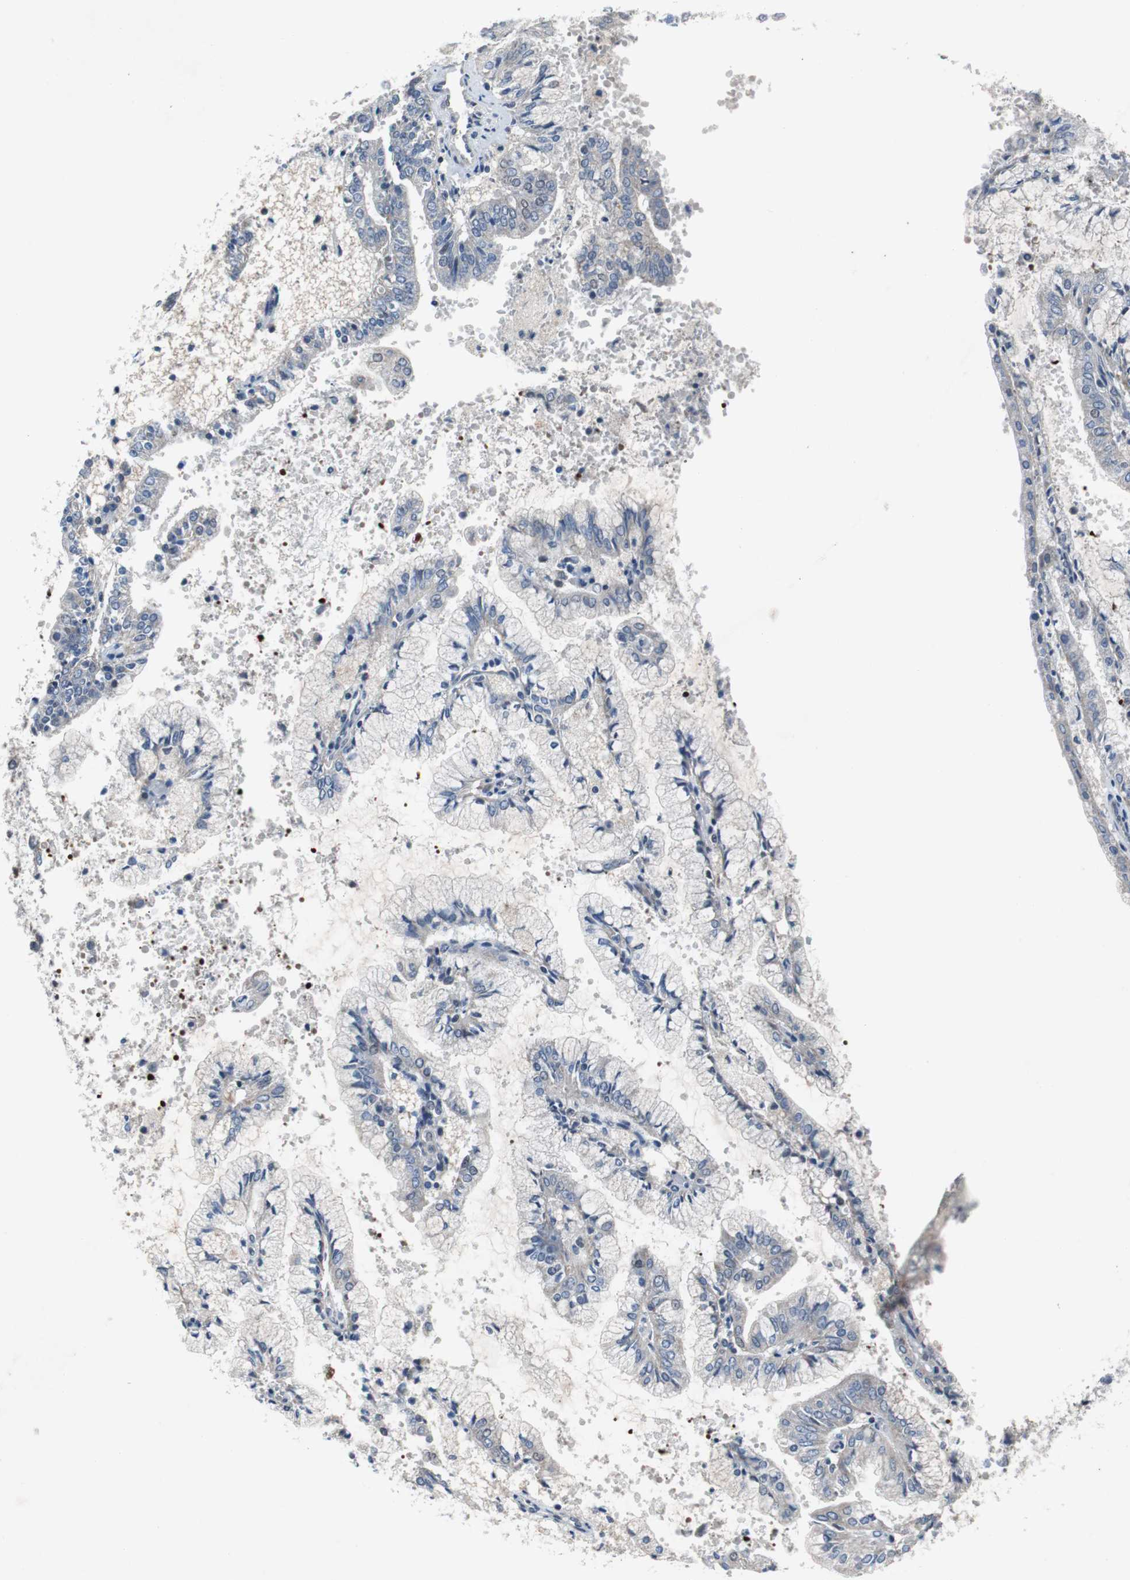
{"staining": {"intensity": "negative", "quantity": "none", "location": "none"}, "tissue": "endometrial cancer", "cell_type": "Tumor cells", "image_type": "cancer", "snomed": [{"axis": "morphology", "description": "Adenocarcinoma, NOS"}, {"axis": "topography", "description": "Endometrium"}], "caption": "Tumor cells are negative for brown protein staining in adenocarcinoma (endometrial).", "gene": "TP63", "patient": {"sex": "female", "age": 63}}